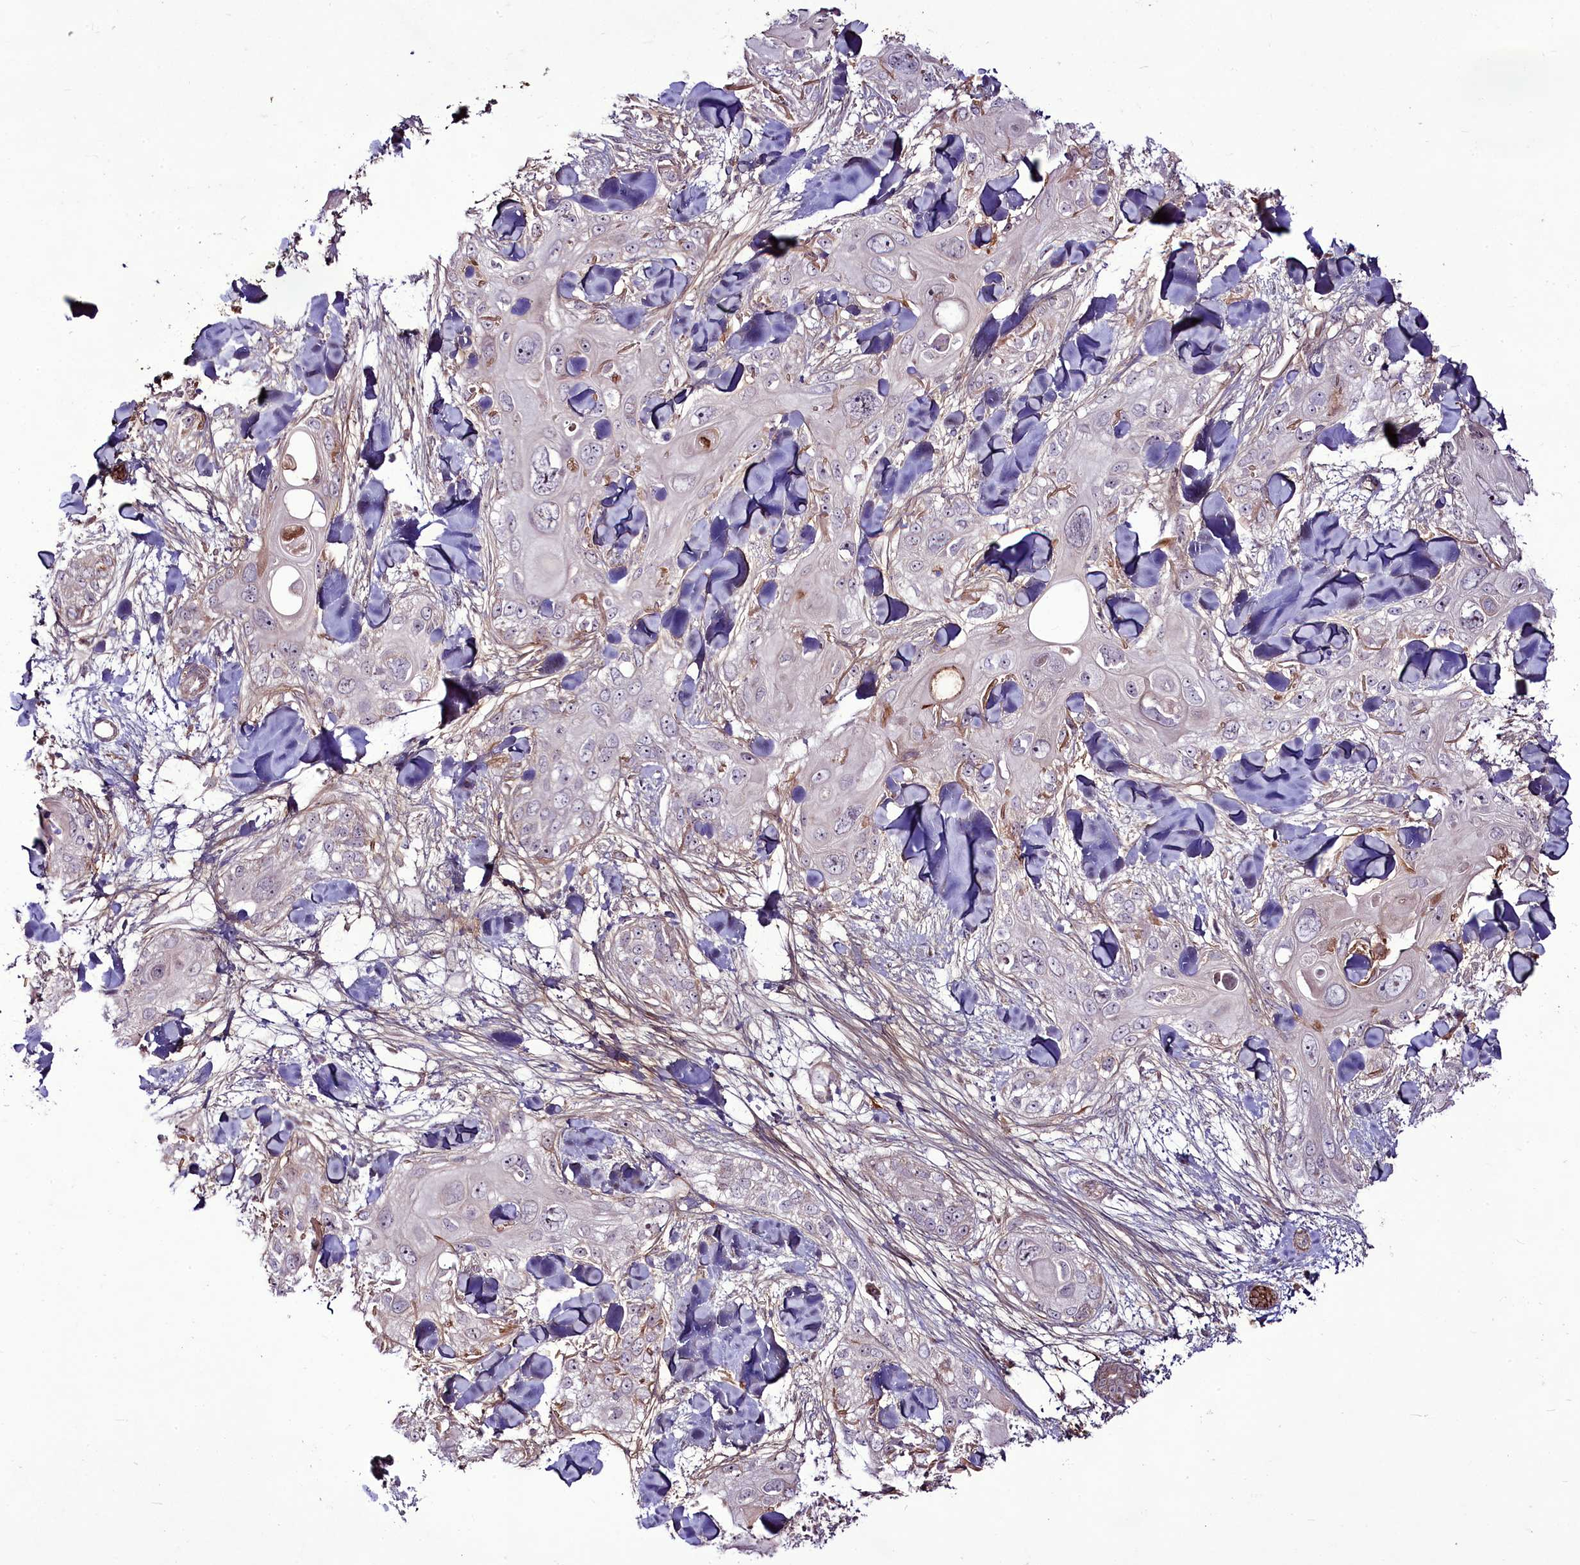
{"staining": {"intensity": "negative", "quantity": "none", "location": "none"}, "tissue": "skin cancer", "cell_type": "Tumor cells", "image_type": "cancer", "snomed": [{"axis": "morphology", "description": "Normal tissue, NOS"}, {"axis": "morphology", "description": "Squamous cell carcinoma, NOS"}, {"axis": "topography", "description": "Skin"}], "caption": "A high-resolution micrograph shows IHC staining of skin squamous cell carcinoma, which displays no significant staining in tumor cells. (Stains: DAB immunohistochemistry (IHC) with hematoxylin counter stain, Microscopy: brightfield microscopy at high magnification).", "gene": "RSBN1", "patient": {"sex": "male", "age": 72}}